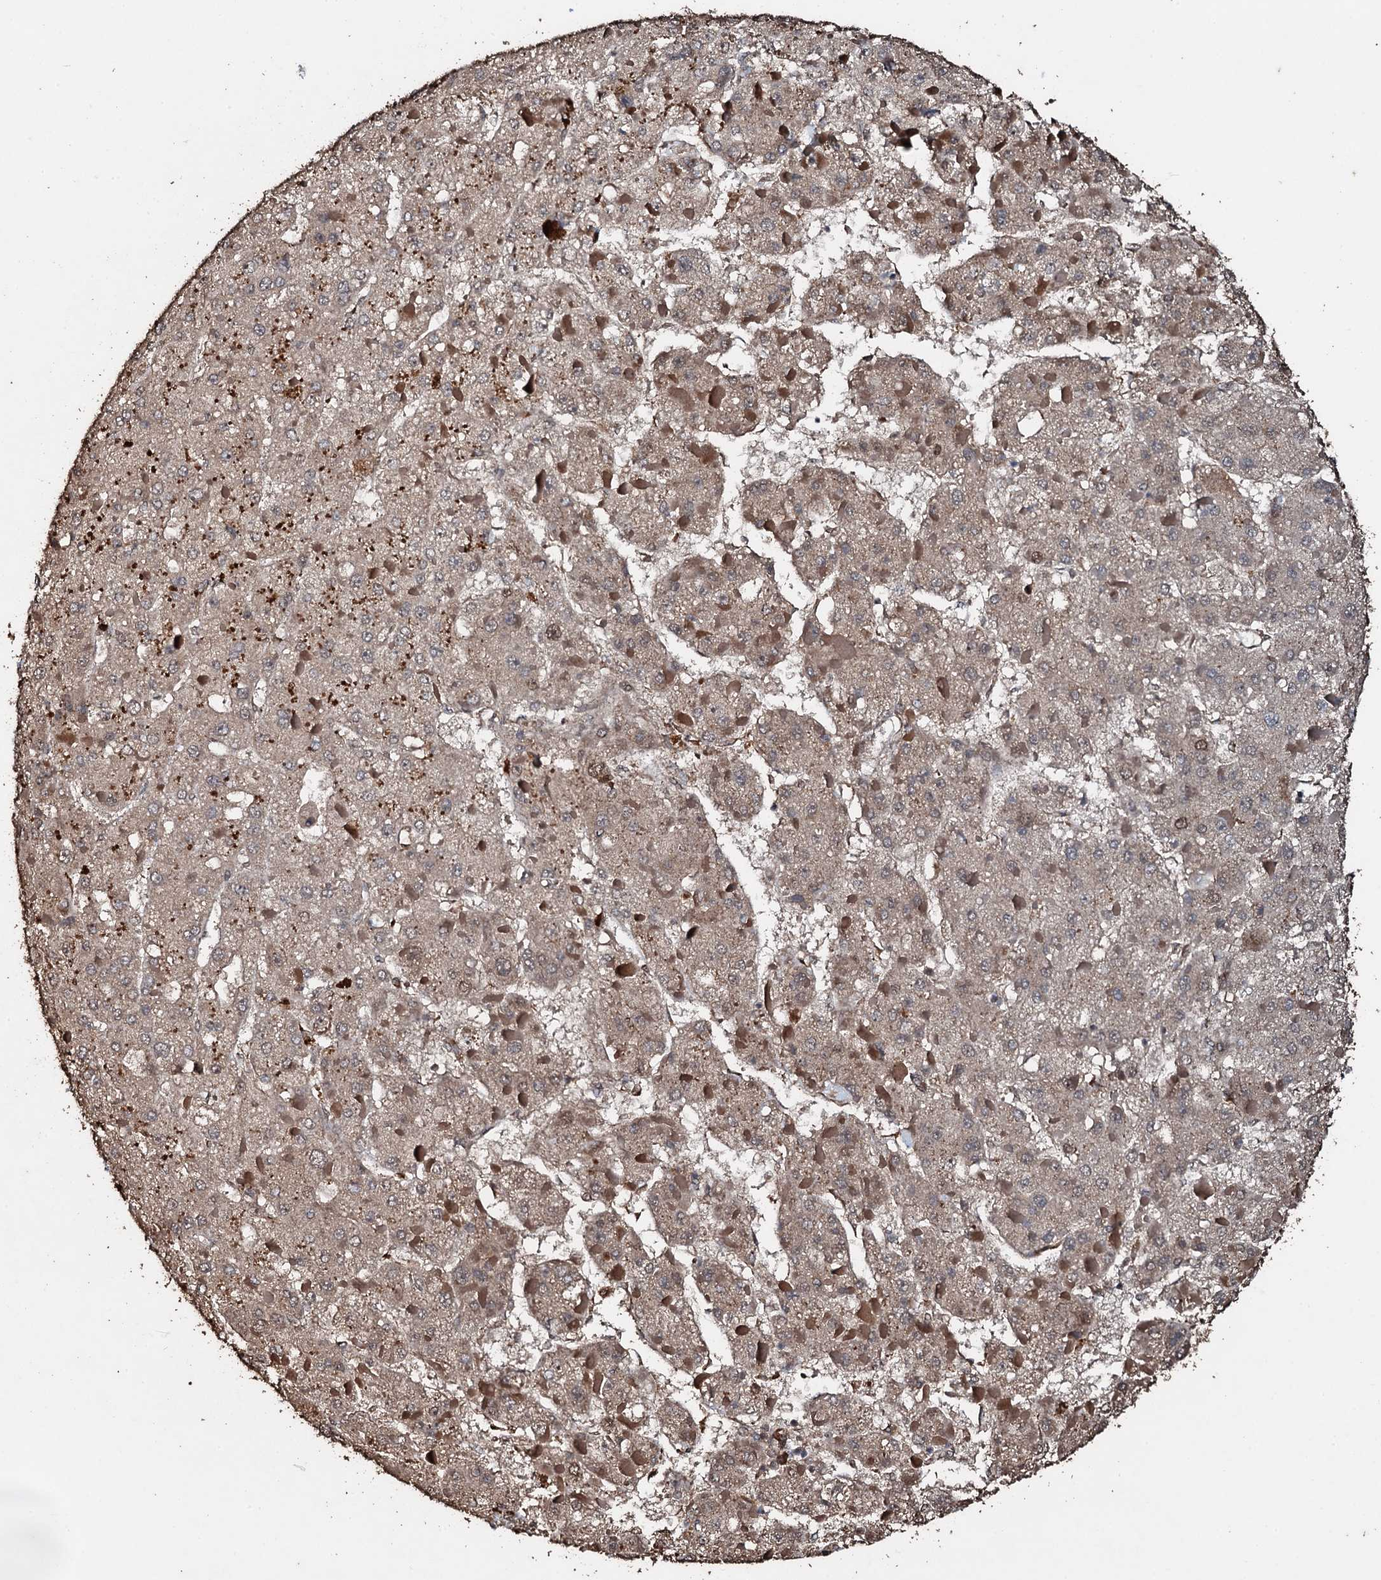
{"staining": {"intensity": "weak", "quantity": ">75%", "location": "cytoplasmic/membranous"}, "tissue": "liver cancer", "cell_type": "Tumor cells", "image_type": "cancer", "snomed": [{"axis": "morphology", "description": "Carcinoma, Hepatocellular, NOS"}, {"axis": "topography", "description": "Liver"}], "caption": "About >75% of tumor cells in liver cancer show weak cytoplasmic/membranous protein expression as visualized by brown immunohistochemical staining.", "gene": "ADAMTS10", "patient": {"sex": "female", "age": 73}}